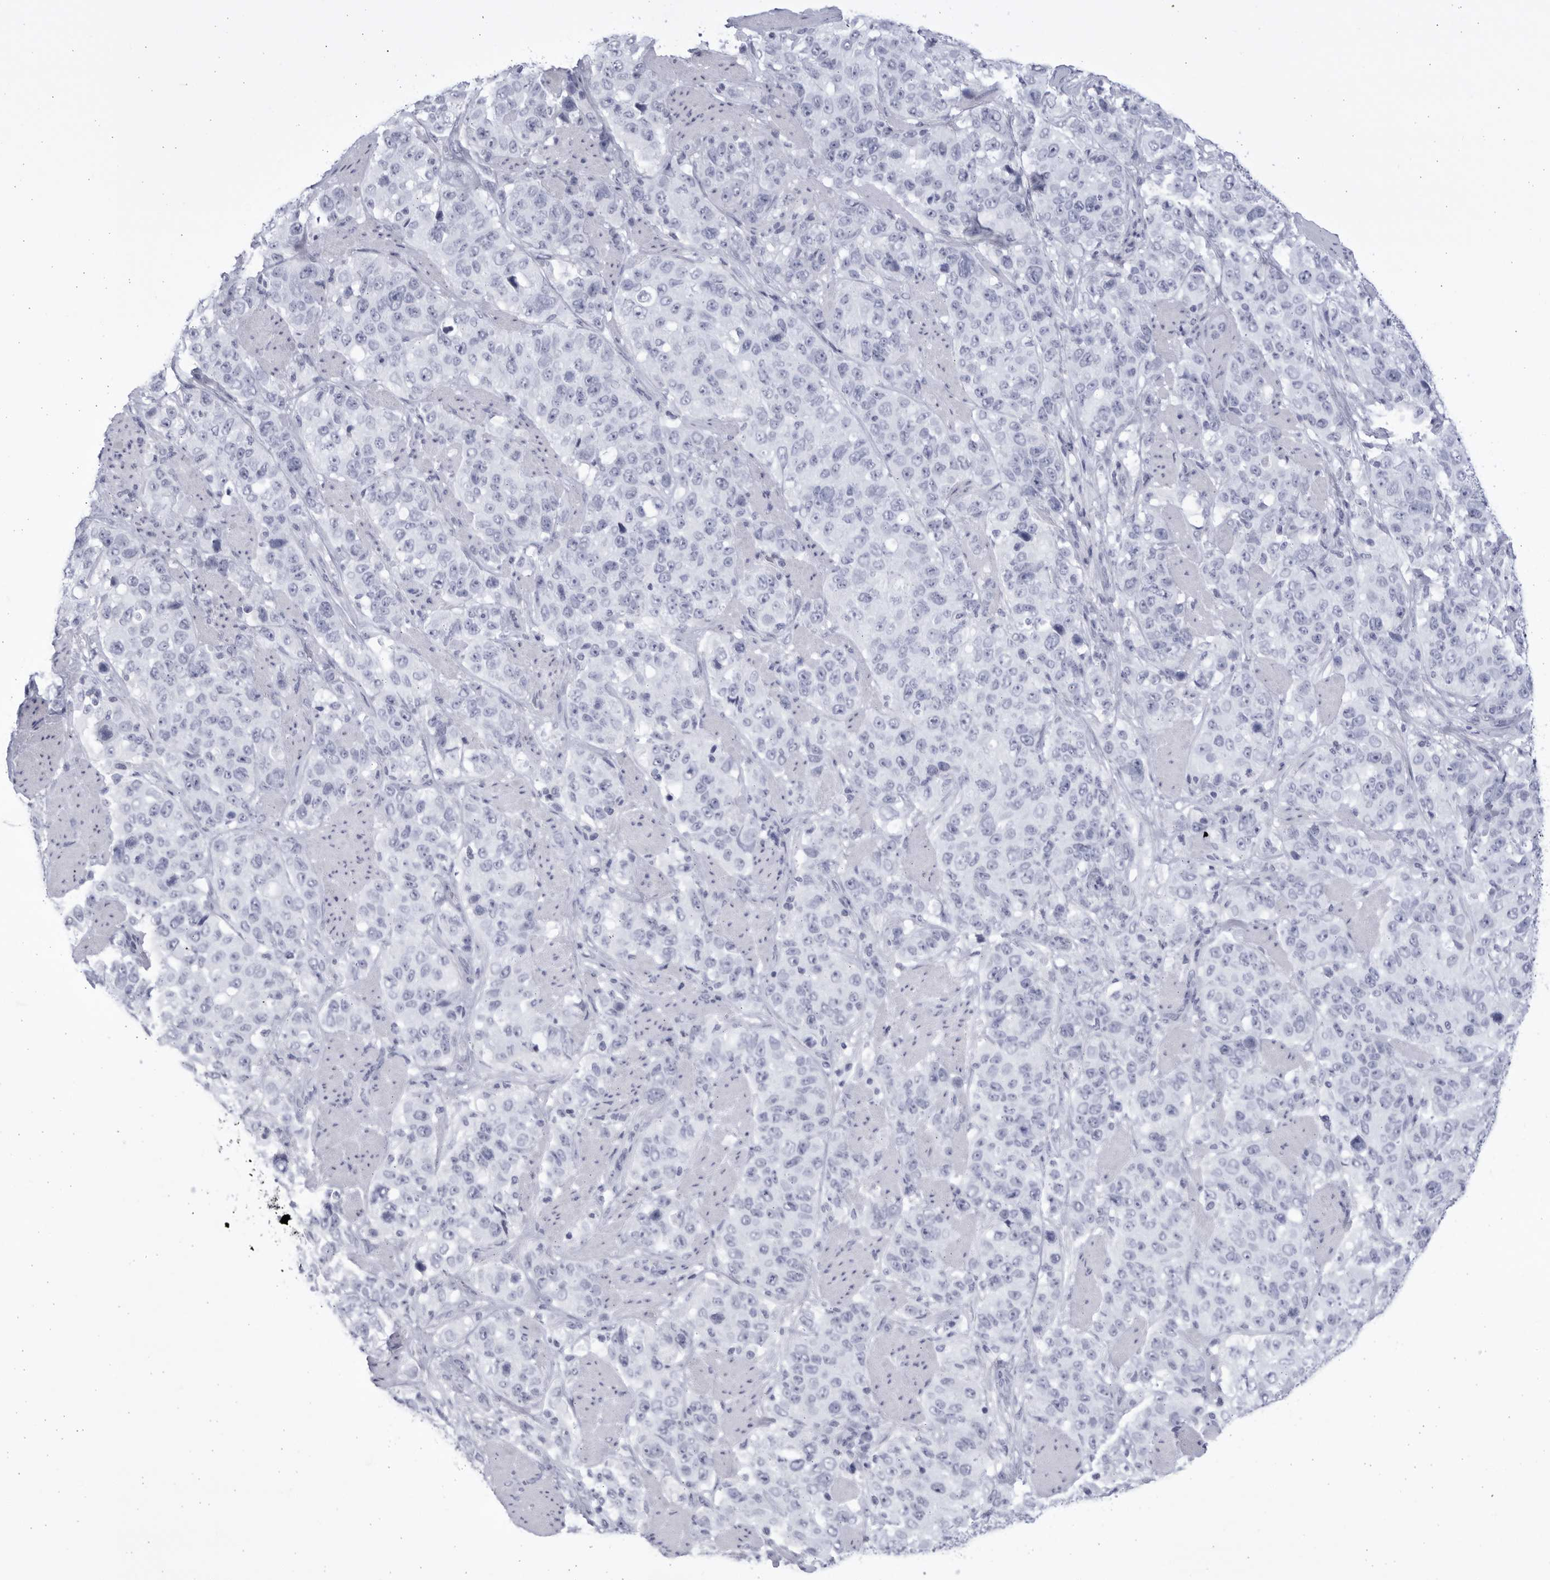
{"staining": {"intensity": "negative", "quantity": "none", "location": "none"}, "tissue": "stomach cancer", "cell_type": "Tumor cells", "image_type": "cancer", "snomed": [{"axis": "morphology", "description": "Adenocarcinoma, NOS"}, {"axis": "topography", "description": "Stomach"}], "caption": "Human stomach adenocarcinoma stained for a protein using IHC demonstrates no expression in tumor cells.", "gene": "CCDC181", "patient": {"sex": "male", "age": 48}}